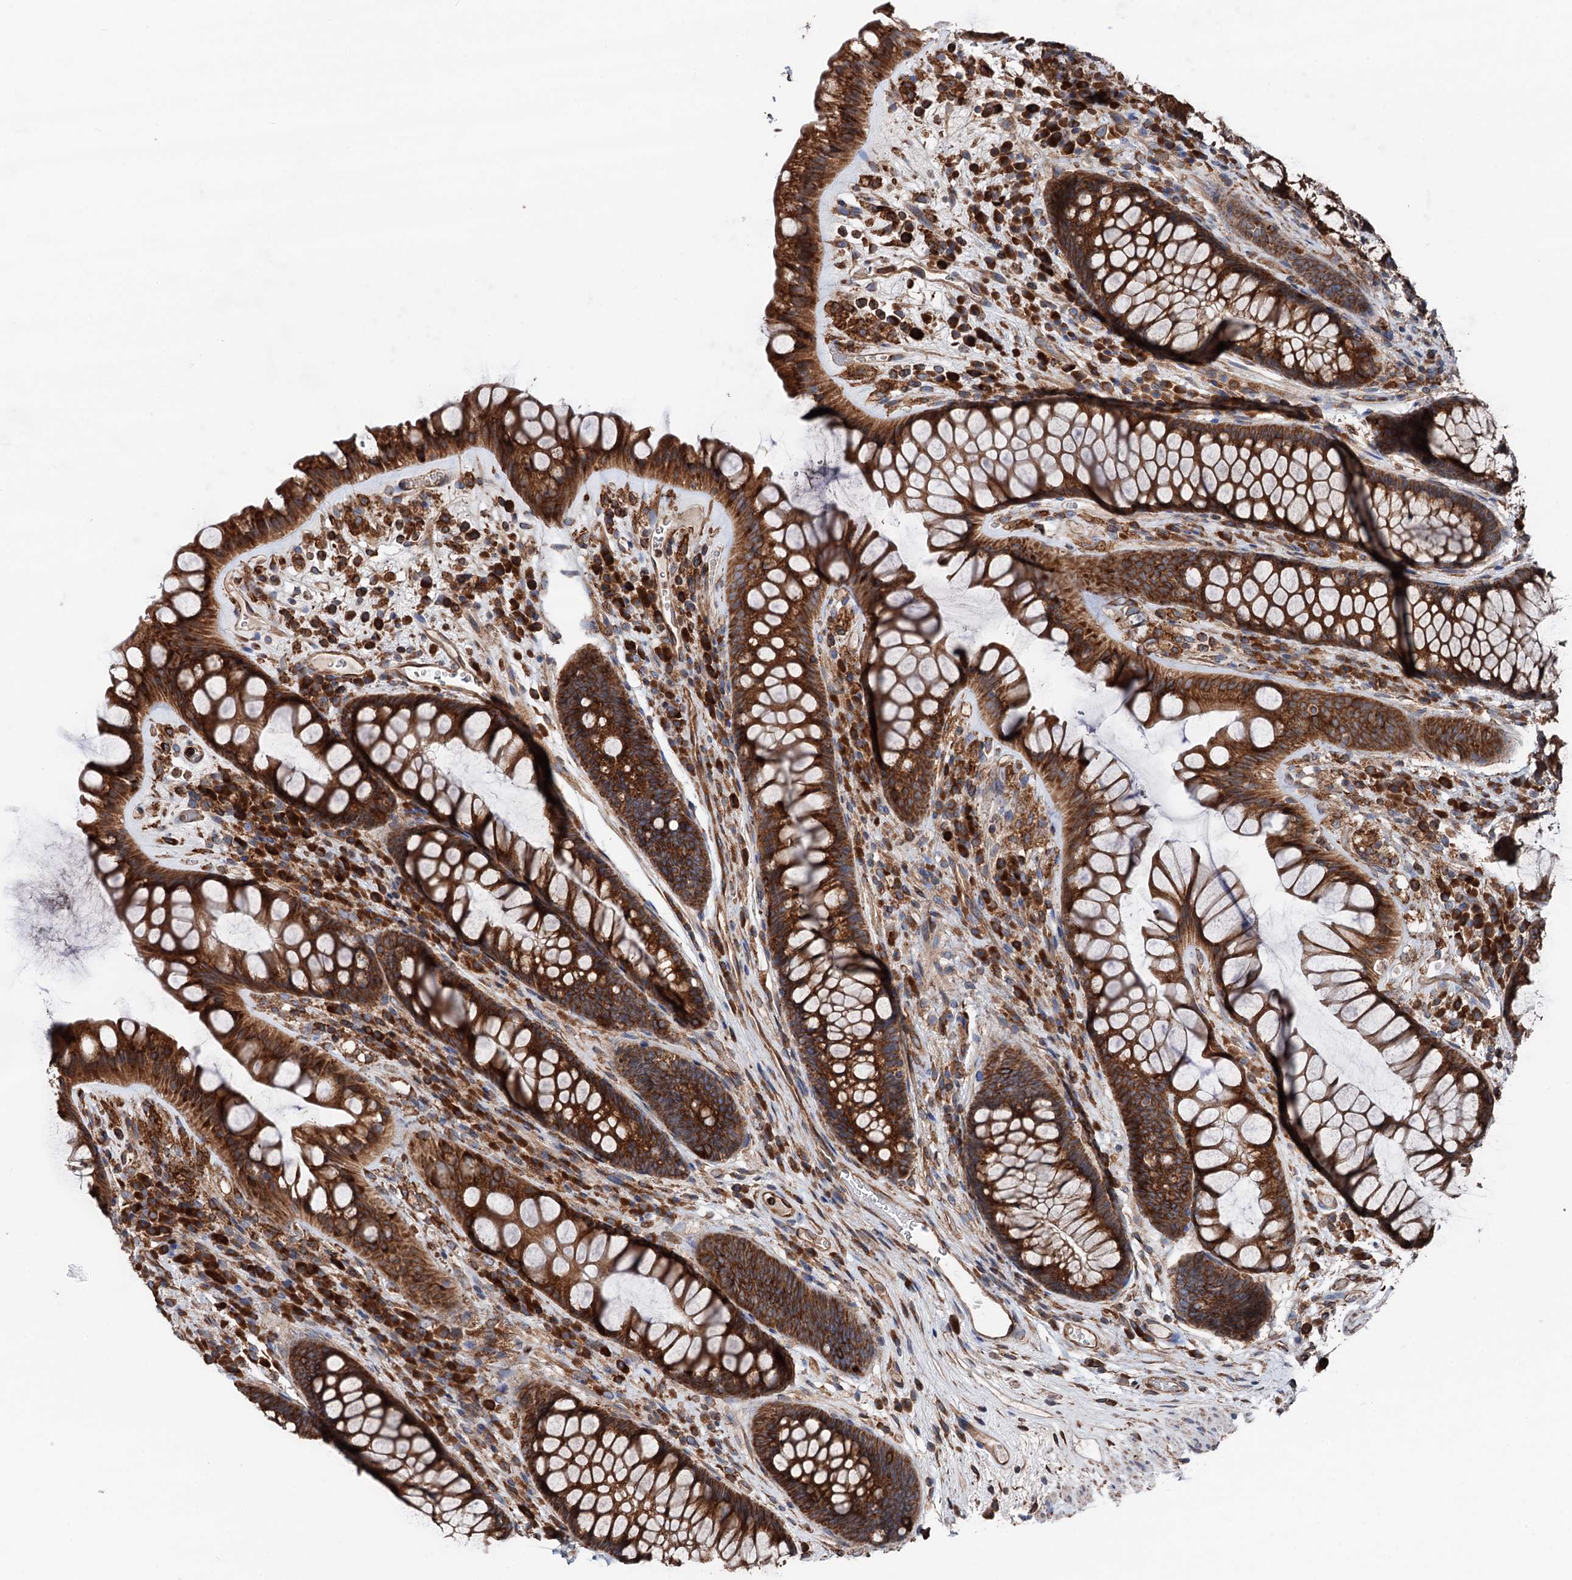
{"staining": {"intensity": "strong", "quantity": ">75%", "location": "cytoplasmic/membranous"}, "tissue": "rectum", "cell_type": "Glandular cells", "image_type": "normal", "snomed": [{"axis": "morphology", "description": "Normal tissue, NOS"}, {"axis": "topography", "description": "Rectum"}], "caption": "Immunohistochemistry micrograph of normal rectum: human rectum stained using immunohistochemistry (IHC) reveals high levels of strong protein expression localized specifically in the cytoplasmic/membranous of glandular cells, appearing as a cytoplasmic/membranous brown color.", "gene": "ERP29", "patient": {"sex": "male", "age": 74}}